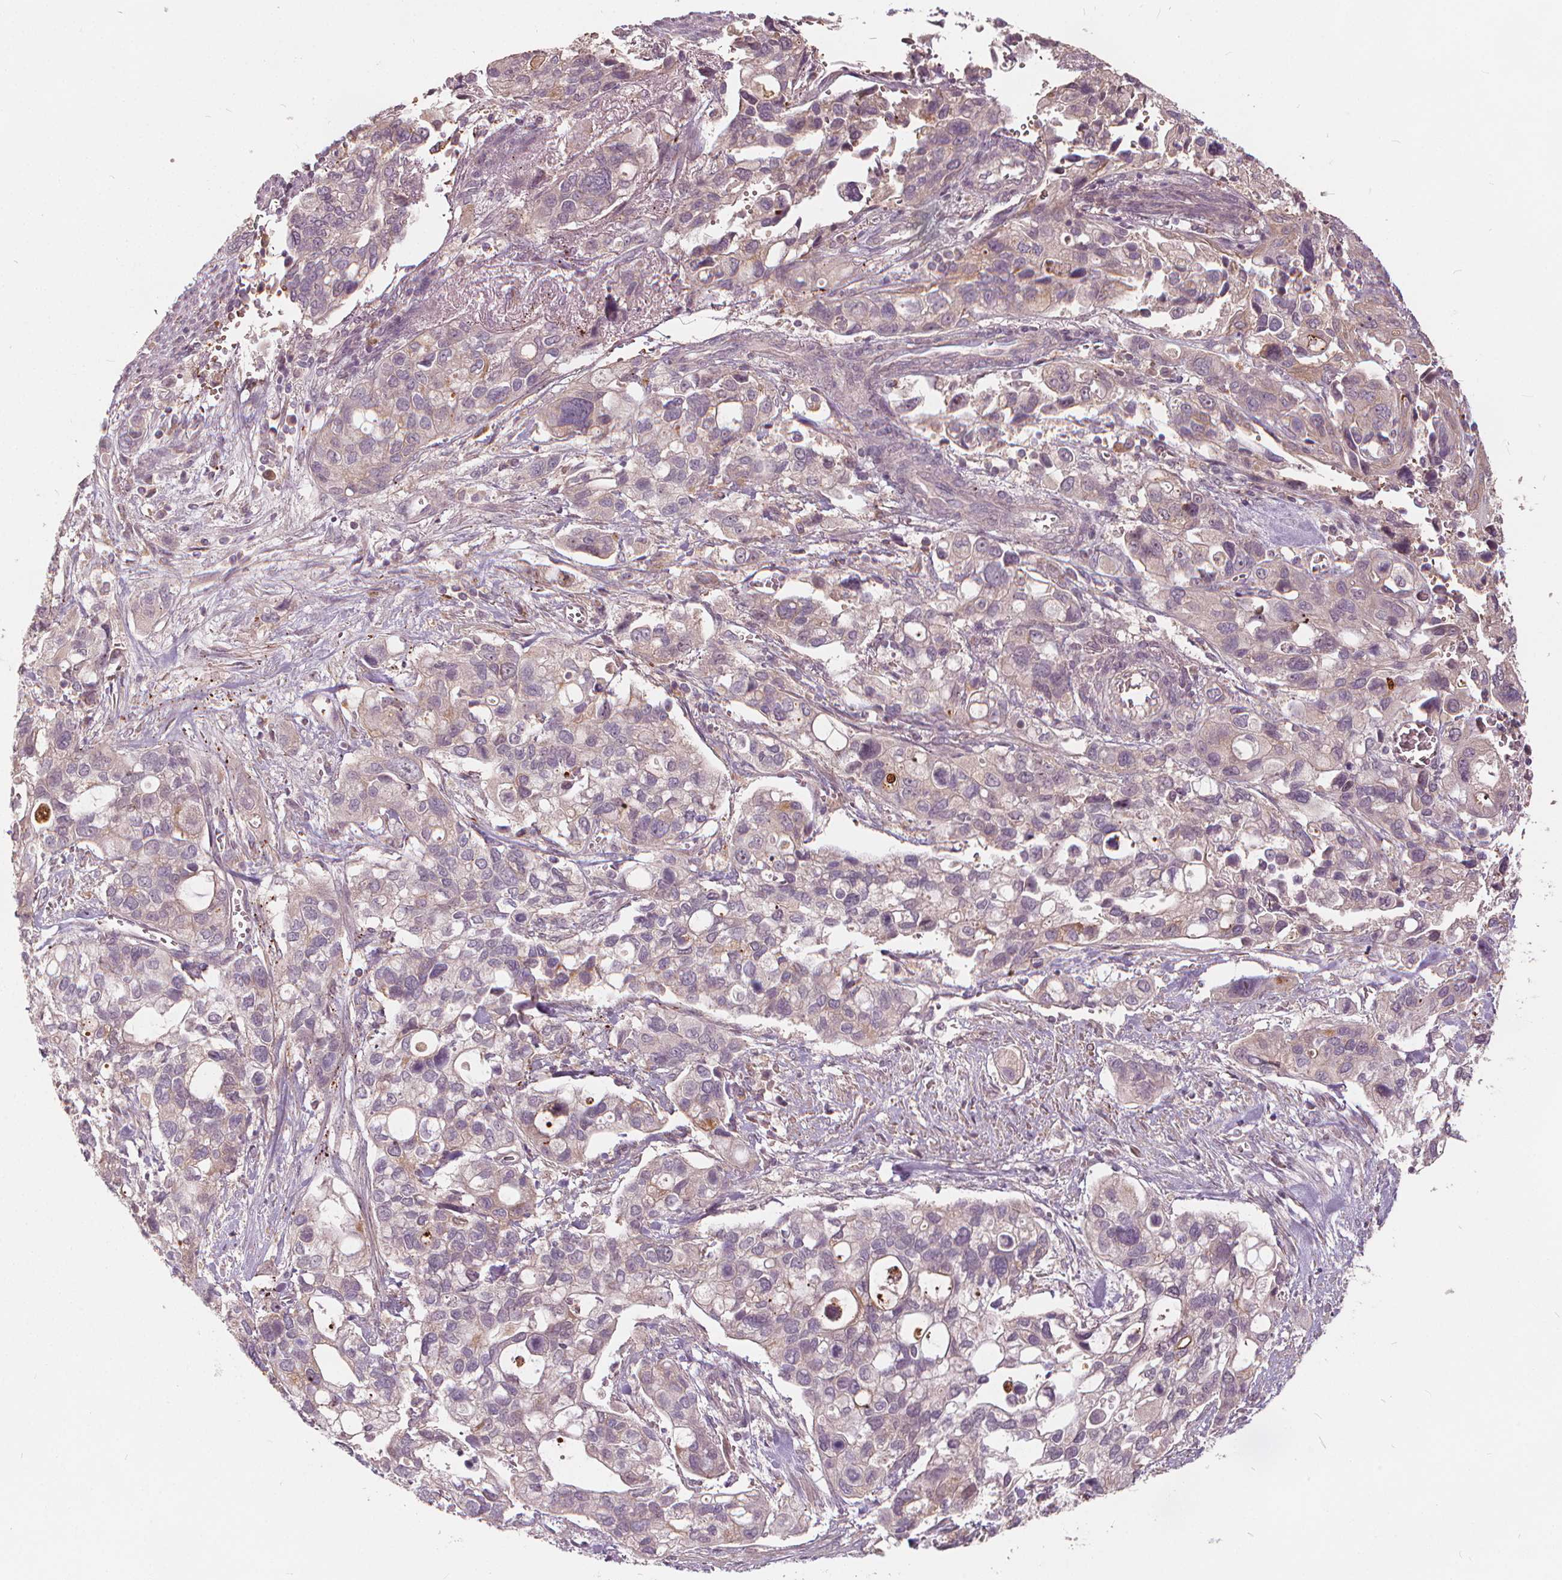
{"staining": {"intensity": "negative", "quantity": "none", "location": "none"}, "tissue": "stomach cancer", "cell_type": "Tumor cells", "image_type": "cancer", "snomed": [{"axis": "morphology", "description": "Adenocarcinoma, NOS"}, {"axis": "topography", "description": "Stomach, upper"}], "caption": "IHC histopathology image of neoplastic tissue: human stomach adenocarcinoma stained with DAB (3,3'-diaminobenzidine) reveals no significant protein expression in tumor cells. (Immunohistochemistry (ihc), brightfield microscopy, high magnification).", "gene": "IPO13", "patient": {"sex": "female", "age": 81}}